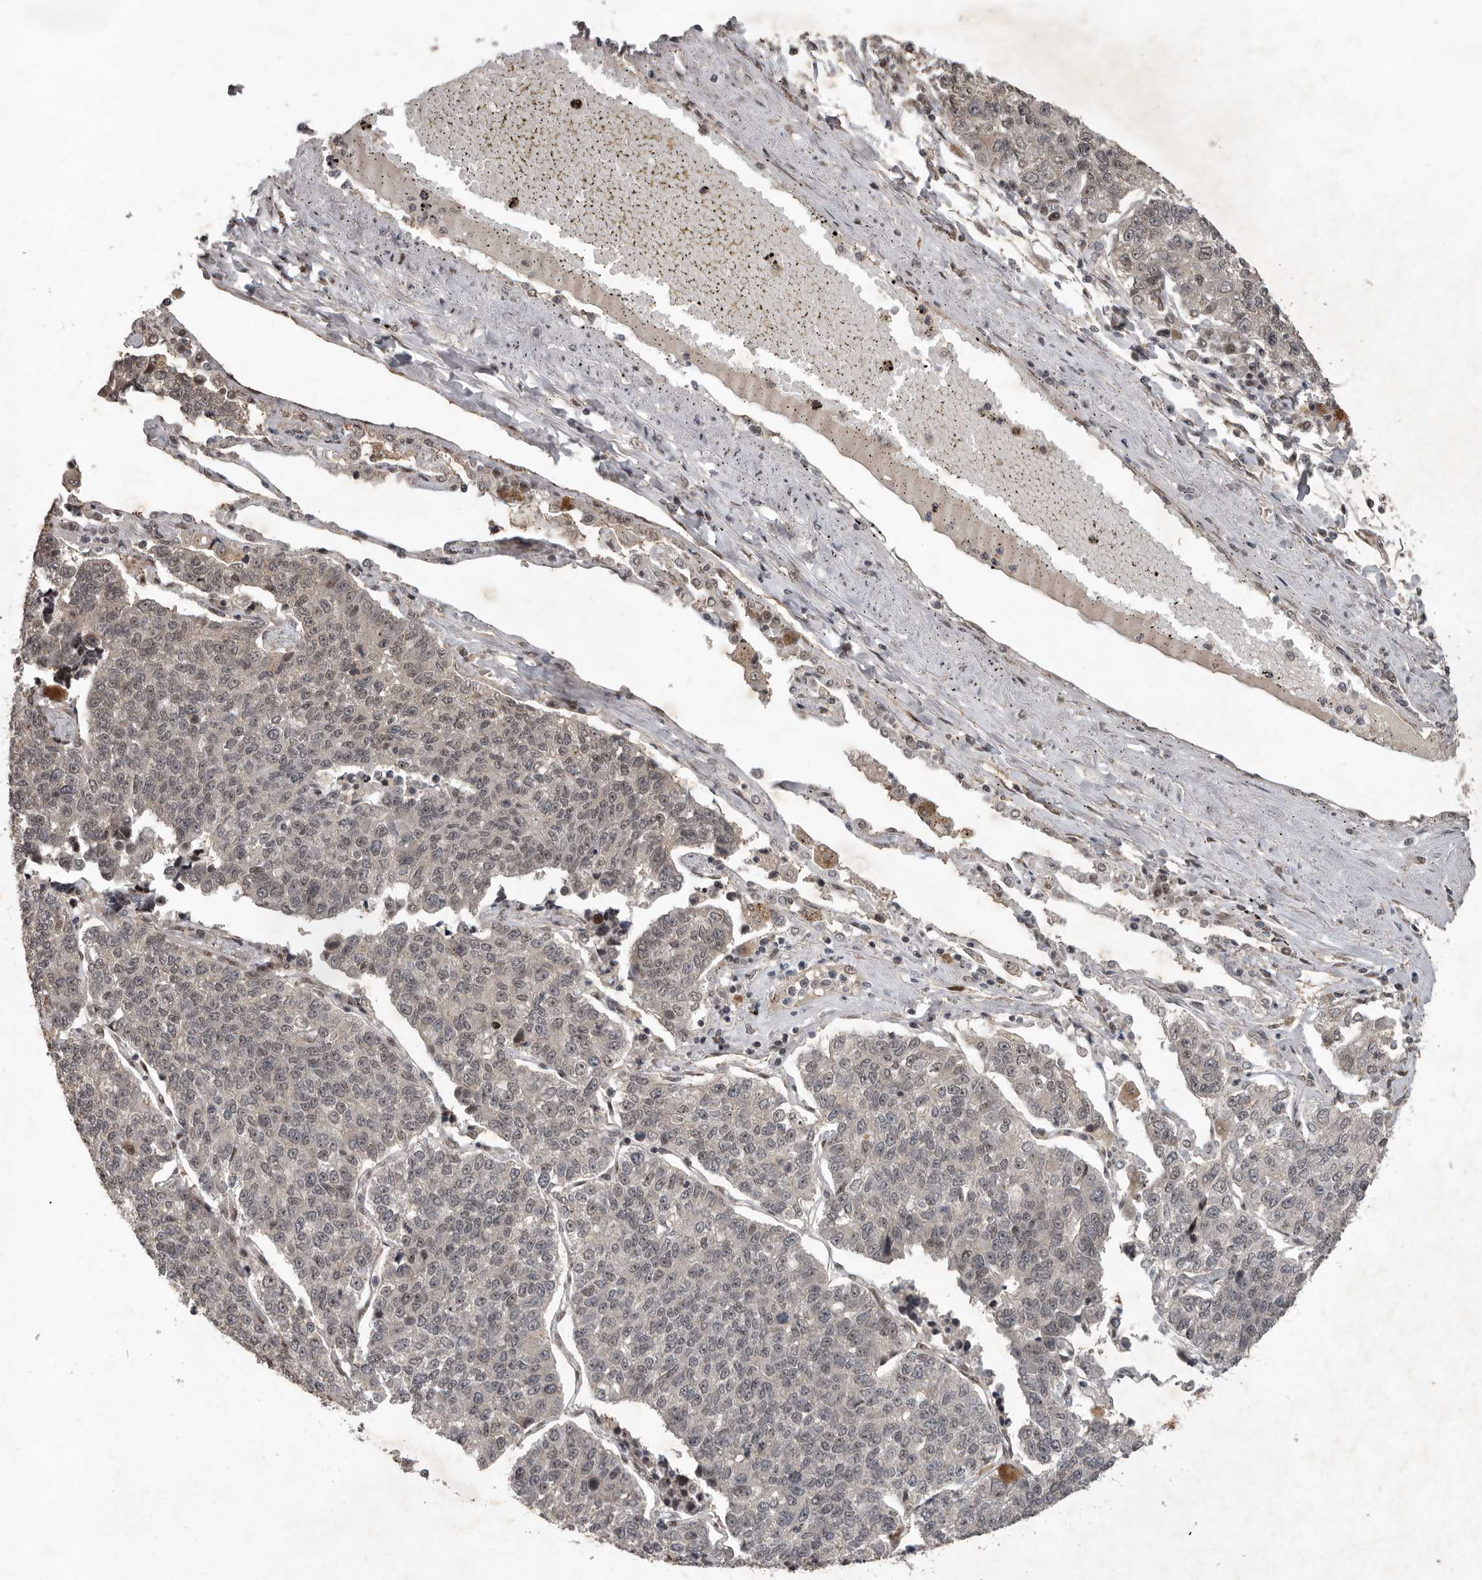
{"staining": {"intensity": "negative", "quantity": "none", "location": "none"}, "tissue": "lung cancer", "cell_type": "Tumor cells", "image_type": "cancer", "snomed": [{"axis": "morphology", "description": "Adenocarcinoma, NOS"}, {"axis": "topography", "description": "Lung"}], "caption": "This is a histopathology image of IHC staining of adenocarcinoma (lung), which shows no staining in tumor cells.", "gene": "CDC27", "patient": {"sex": "male", "age": 49}}